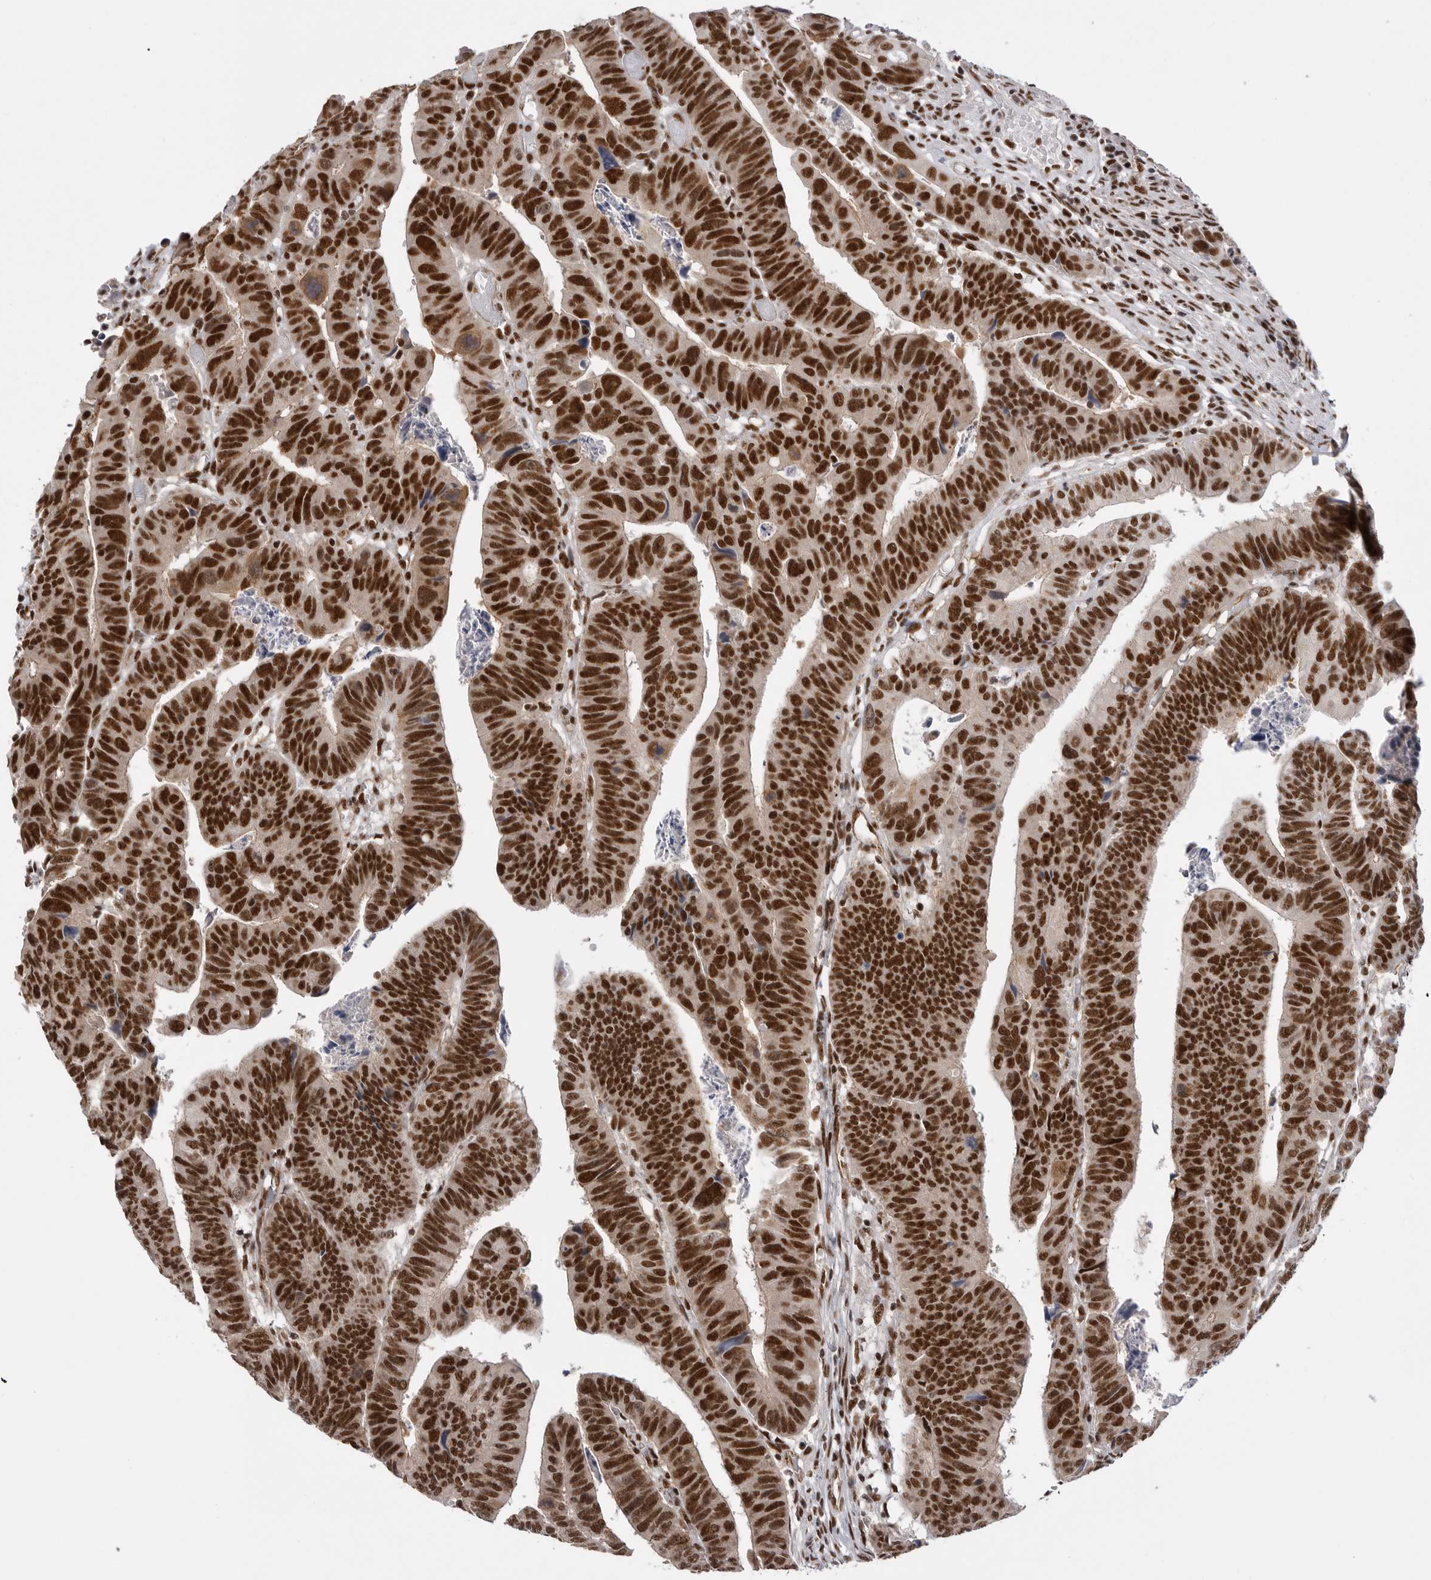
{"staining": {"intensity": "strong", "quantity": ">75%", "location": "nuclear"}, "tissue": "colorectal cancer", "cell_type": "Tumor cells", "image_type": "cancer", "snomed": [{"axis": "morphology", "description": "Adenocarcinoma, NOS"}, {"axis": "topography", "description": "Rectum"}], "caption": "The immunohistochemical stain shows strong nuclear positivity in tumor cells of colorectal cancer (adenocarcinoma) tissue.", "gene": "PPP1R8", "patient": {"sex": "female", "age": 65}}